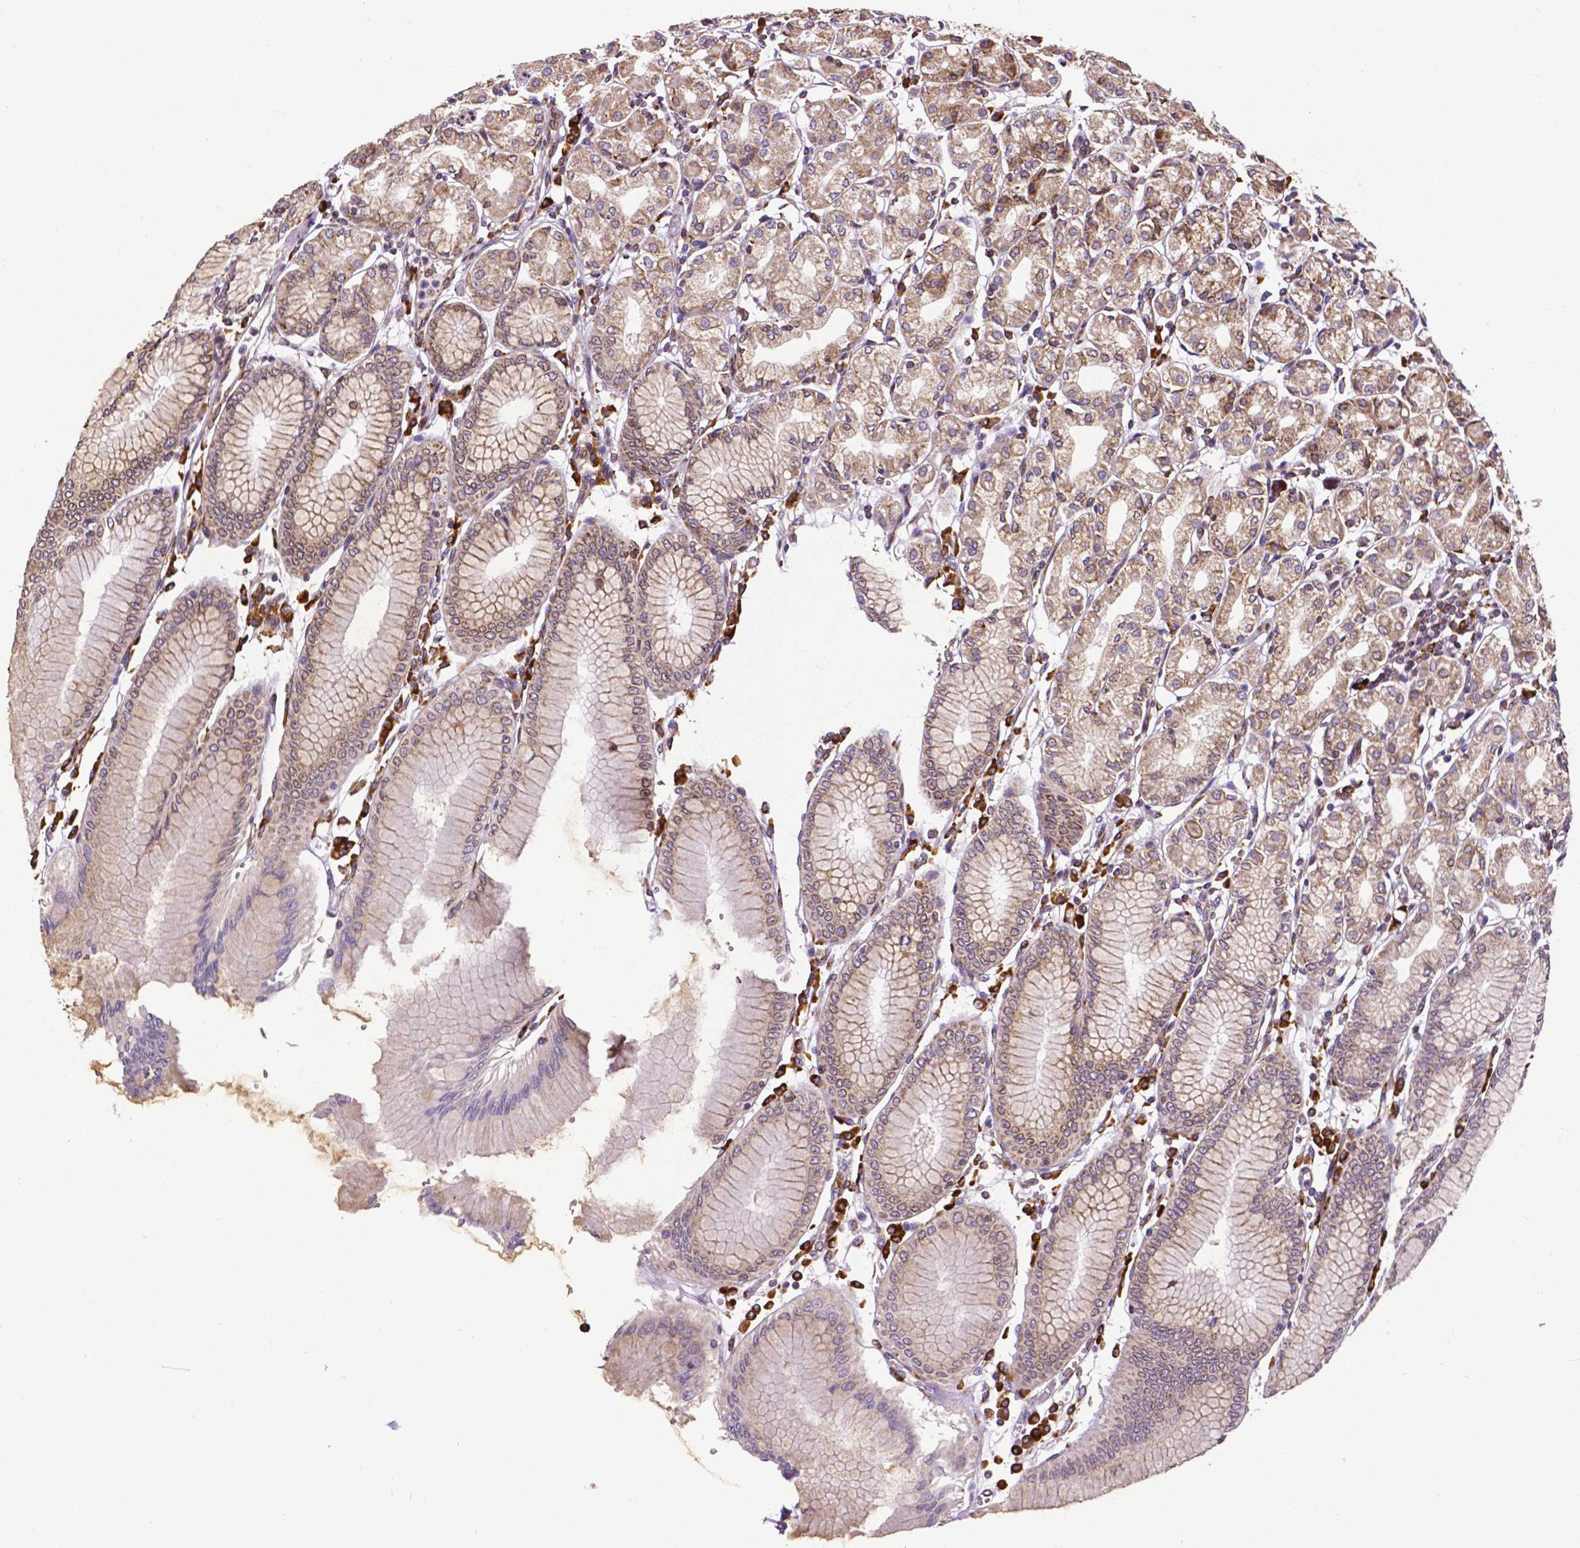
{"staining": {"intensity": "strong", "quantity": "25%-75%", "location": "cytoplasmic/membranous"}, "tissue": "stomach", "cell_type": "Glandular cells", "image_type": "normal", "snomed": [{"axis": "morphology", "description": "Normal tissue, NOS"}, {"axis": "topography", "description": "Skeletal muscle"}, {"axis": "topography", "description": "Stomach"}], "caption": "This micrograph reveals benign stomach stained with immunohistochemistry to label a protein in brown. The cytoplasmic/membranous of glandular cells show strong positivity for the protein. Nuclei are counter-stained blue.", "gene": "MTDH", "patient": {"sex": "female", "age": 57}}